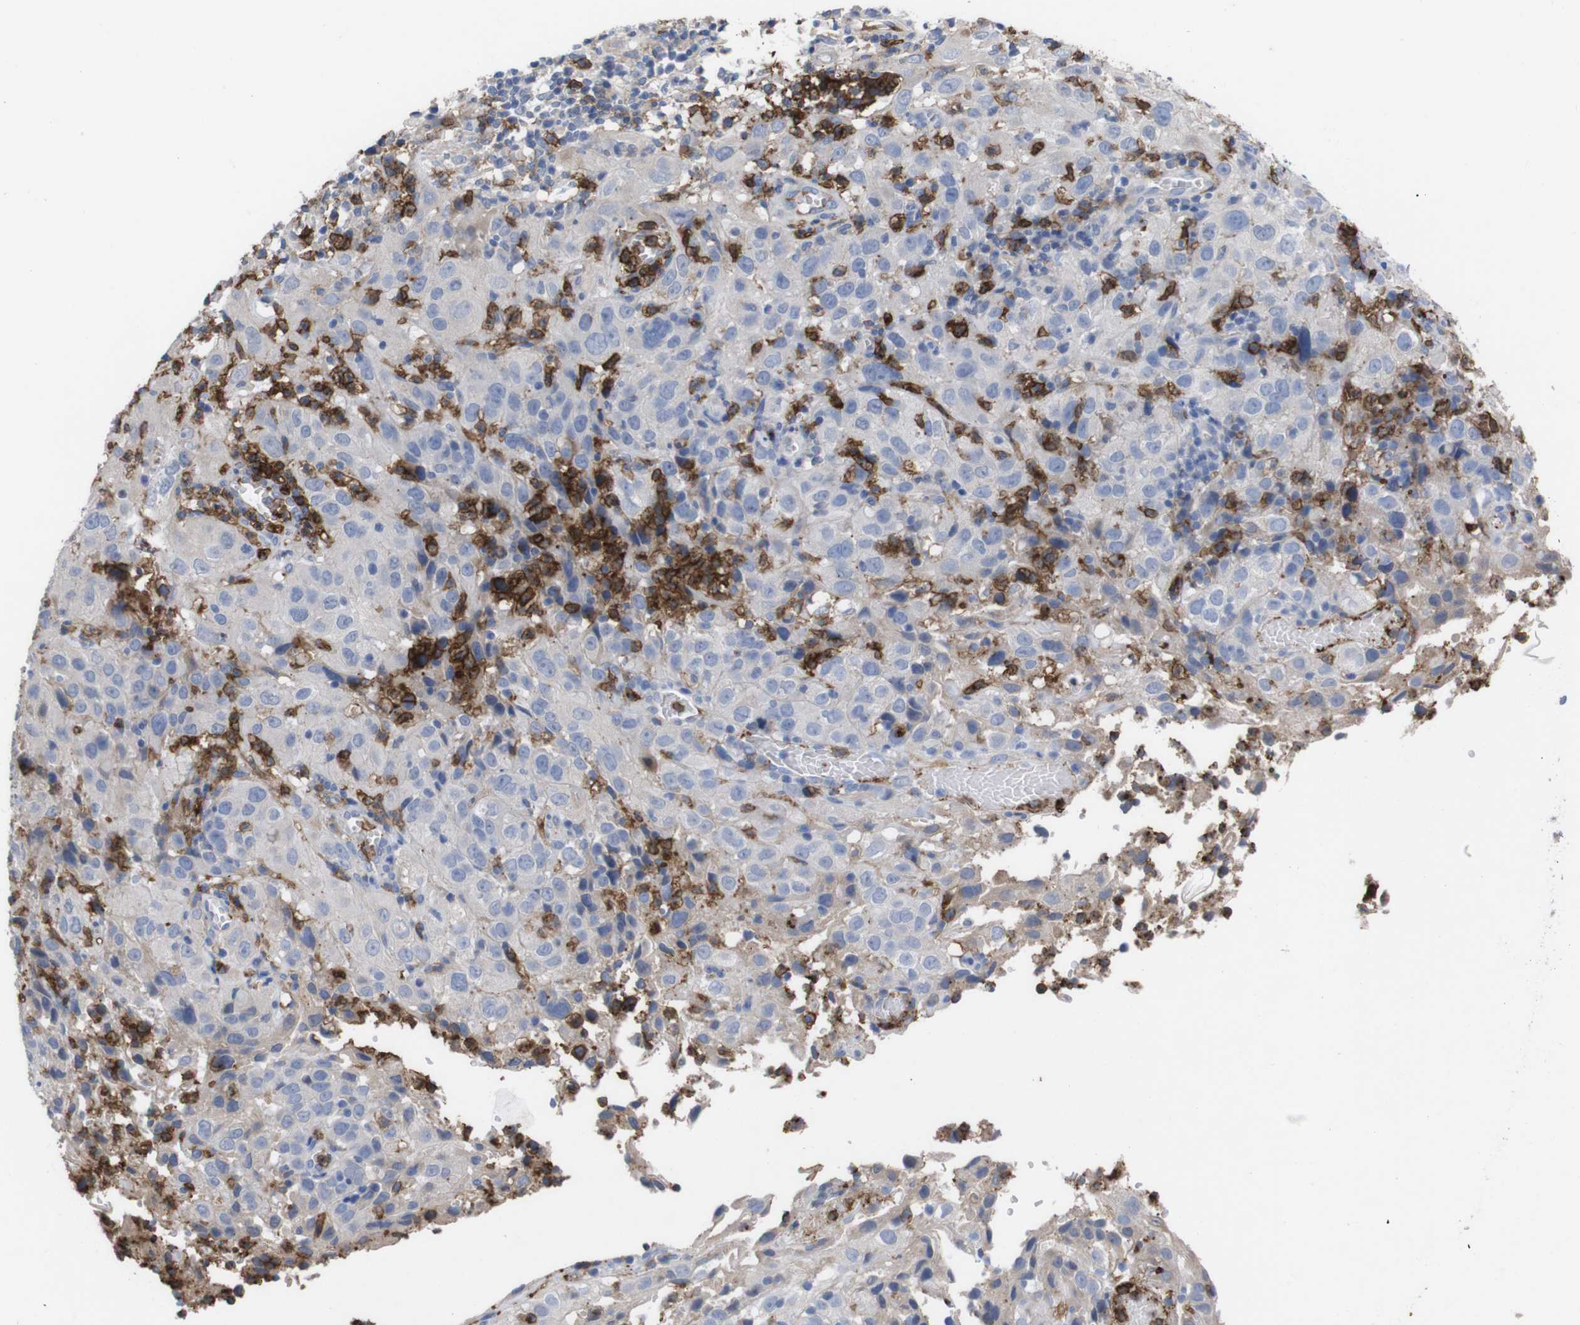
{"staining": {"intensity": "negative", "quantity": "none", "location": "none"}, "tissue": "cervical cancer", "cell_type": "Tumor cells", "image_type": "cancer", "snomed": [{"axis": "morphology", "description": "Squamous cell carcinoma, NOS"}, {"axis": "topography", "description": "Cervix"}], "caption": "IHC micrograph of cervical cancer stained for a protein (brown), which exhibits no positivity in tumor cells.", "gene": "C5AR1", "patient": {"sex": "female", "age": 32}}